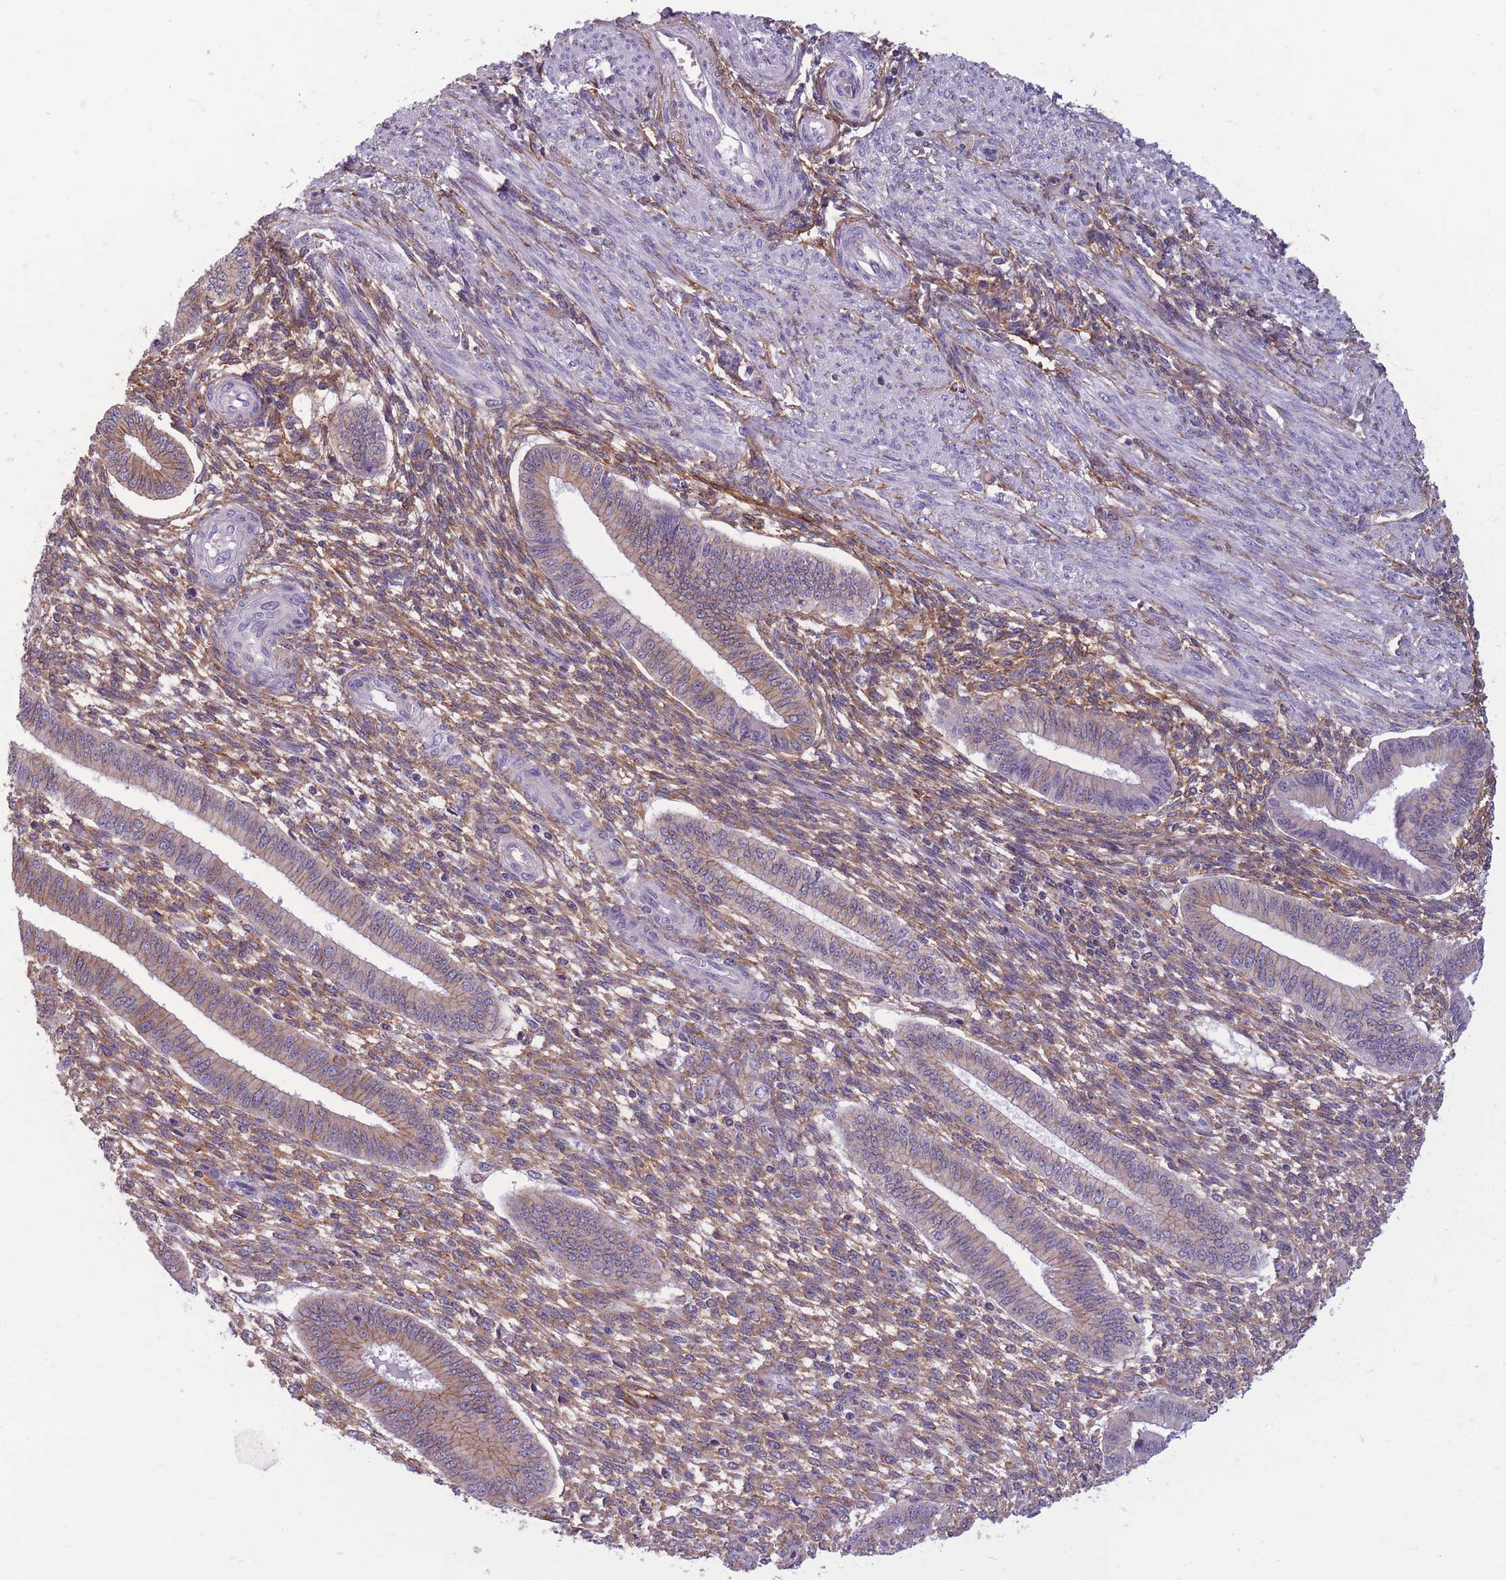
{"staining": {"intensity": "moderate", "quantity": ">75%", "location": "cytoplasmic/membranous"}, "tissue": "endometrium", "cell_type": "Cells in endometrial stroma", "image_type": "normal", "snomed": [{"axis": "morphology", "description": "Normal tissue, NOS"}, {"axis": "topography", "description": "Endometrium"}], "caption": "Immunohistochemical staining of benign endometrium shows moderate cytoplasmic/membranous protein positivity in approximately >75% of cells in endometrial stroma. (brown staining indicates protein expression, while blue staining denotes nuclei).", "gene": "ADD1", "patient": {"sex": "female", "age": 36}}